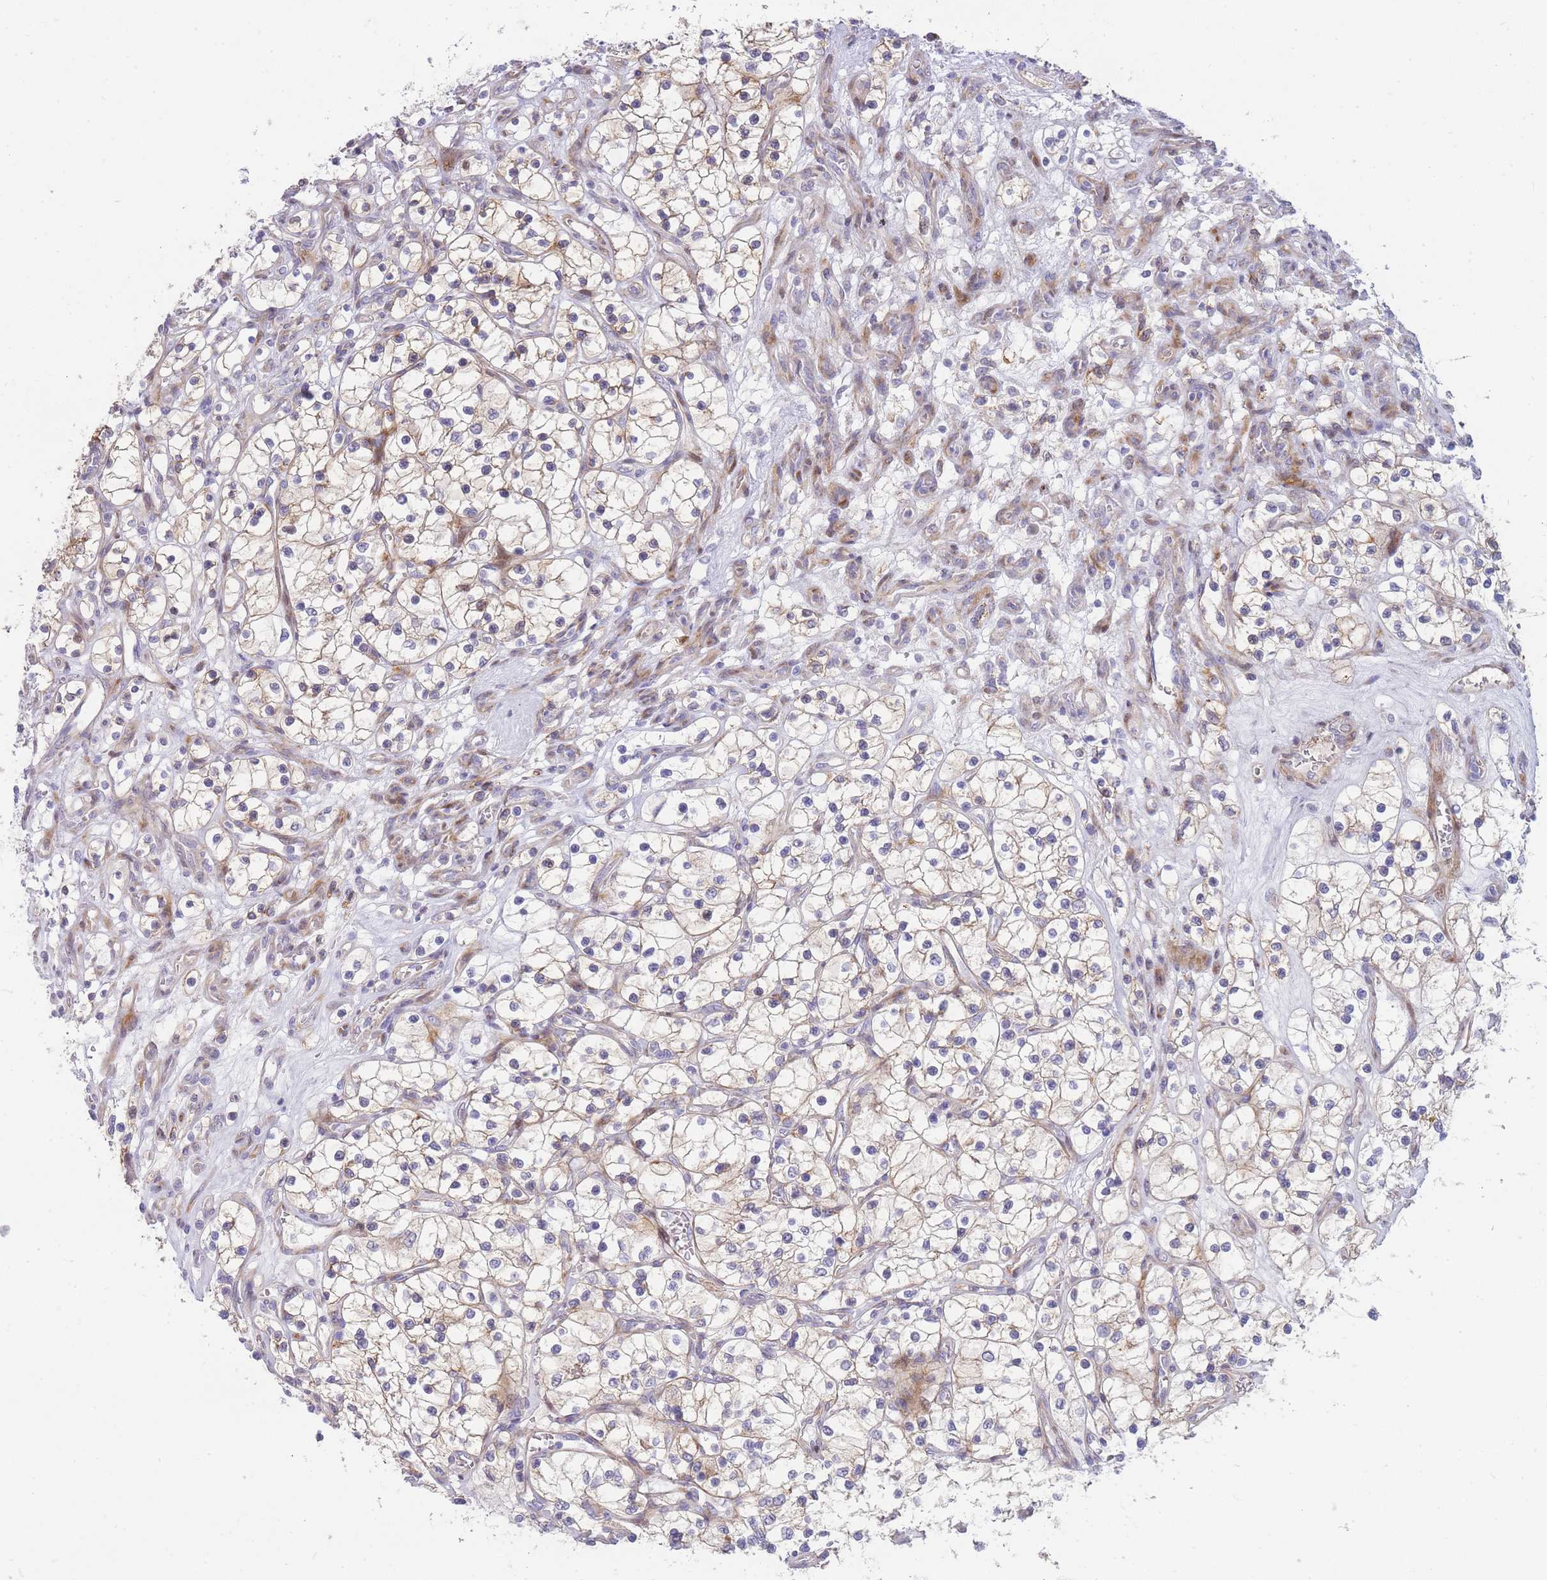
{"staining": {"intensity": "negative", "quantity": "none", "location": "none"}, "tissue": "renal cancer", "cell_type": "Tumor cells", "image_type": "cancer", "snomed": [{"axis": "morphology", "description": "Adenocarcinoma, NOS"}, {"axis": "topography", "description": "Kidney"}], "caption": "Protein analysis of renal cancer (adenocarcinoma) demonstrates no significant positivity in tumor cells.", "gene": "ATP5MC2", "patient": {"sex": "female", "age": 69}}